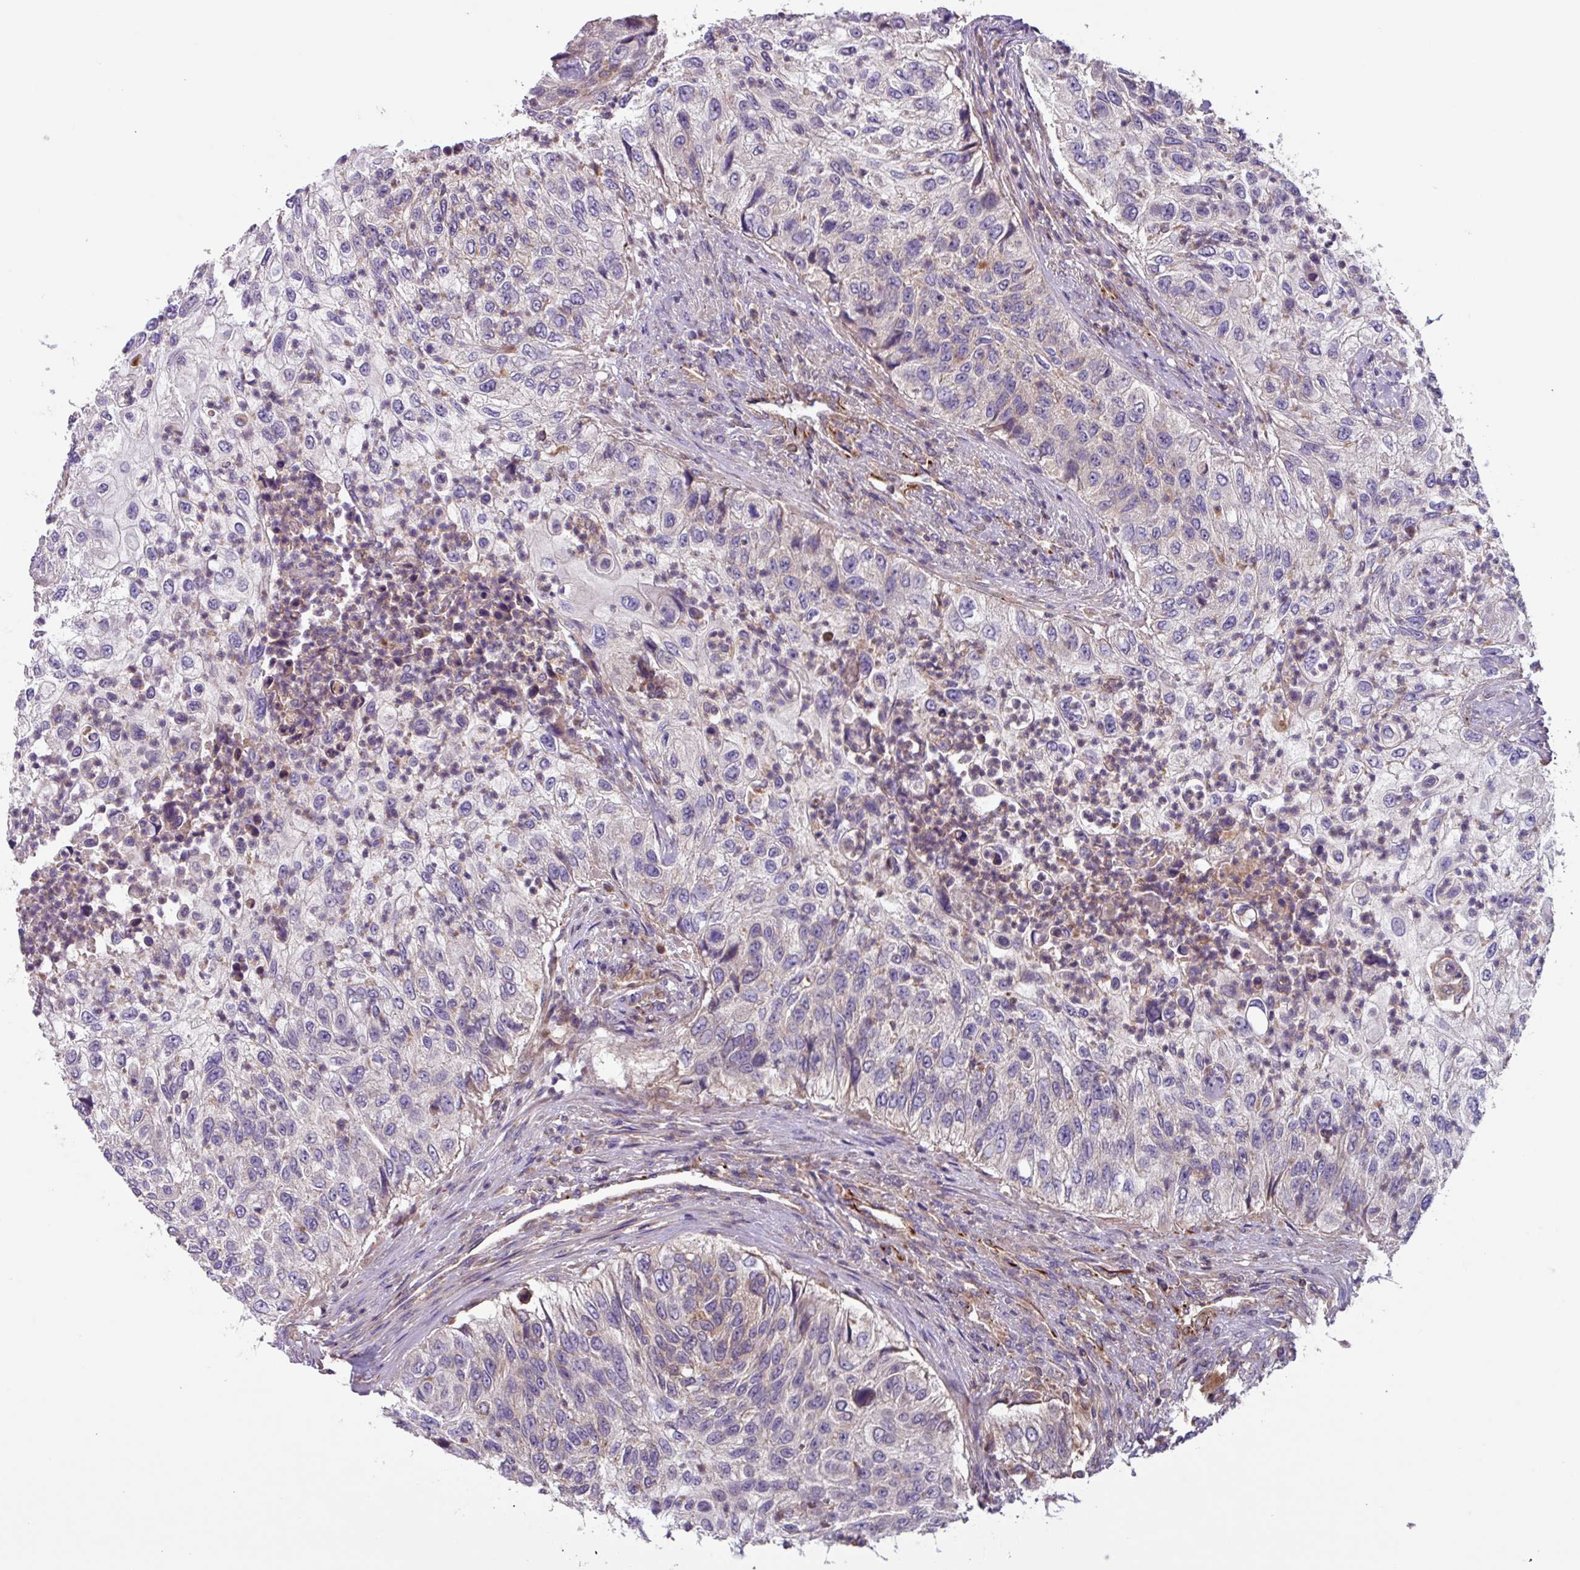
{"staining": {"intensity": "weak", "quantity": "<25%", "location": "cytoplasmic/membranous"}, "tissue": "urothelial cancer", "cell_type": "Tumor cells", "image_type": "cancer", "snomed": [{"axis": "morphology", "description": "Urothelial carcinoma, High grade"}, {"axis": "topography", "description": "Urinary bladder"}], "caption": "Histopathology image shows no significant protein expression in tumor cells of urothelial cancer. Brightfield microscopy of immunohistochemistry stained with DAB (3,3'-diaminobenzidine) (brown) and hematoxylin (blue), captured at high magnification.", "gene": "PLEKHD1", "patient": {"sex": "female", "age": 60}}